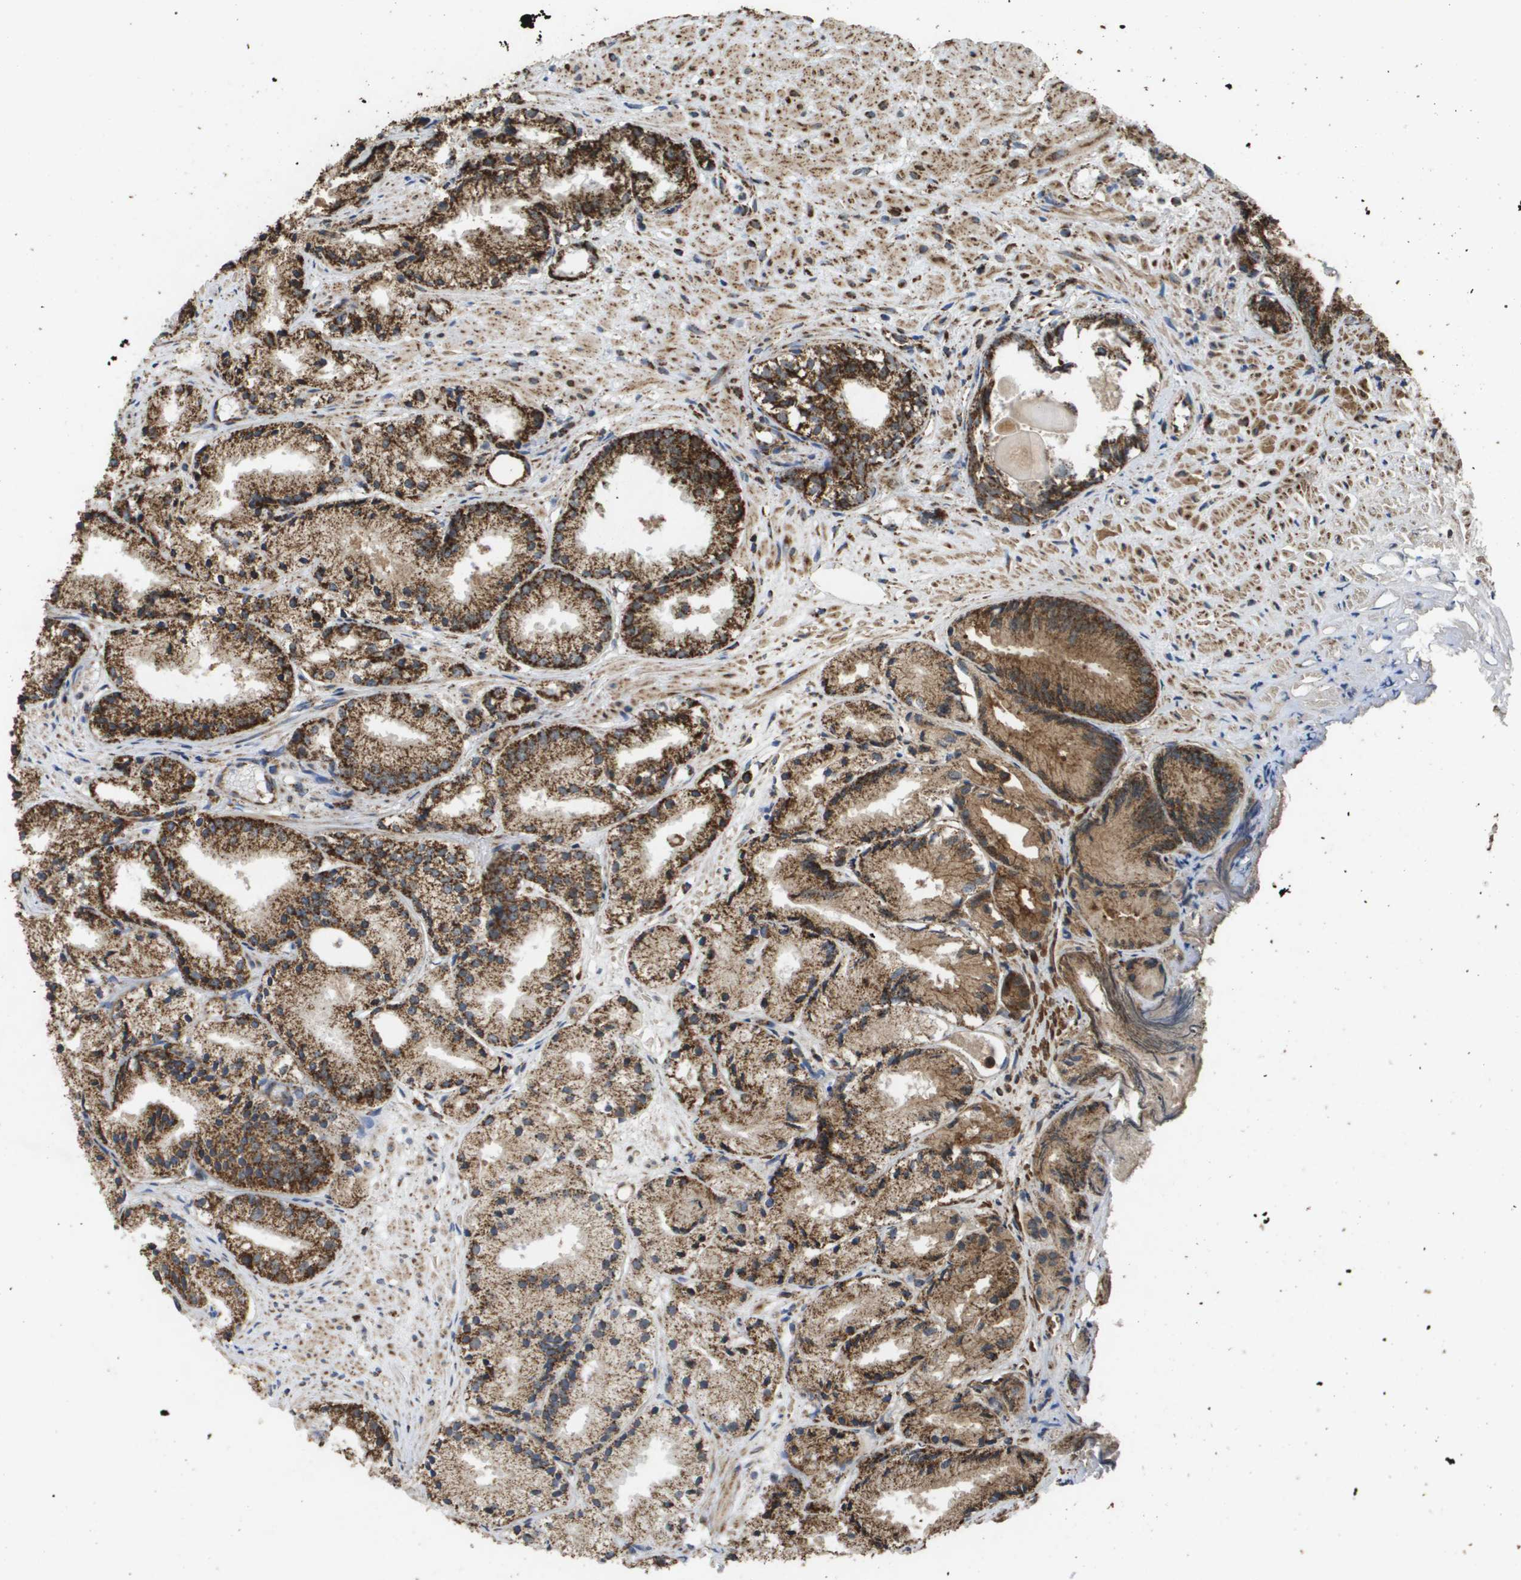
{"staining": {"intensity": "strong", "quantity": ">75%", "location": "cytoplasmic/membranous"}, "tissue": "prostate cancer", "cell_type": "Tumor cells", "image_type": "cancer", "snomed": [{"axis": "morphology", "description": "Adenocarcinoma, Low grade"}, {"axis": "topography", "description": "Prostate"}], "caption": "Immunohistochemical staining of prostate cancer reveals high levels of strong cytoplasmic/membranous protein expression in about >75% of tumor cells.", "gene": "HSPE1", "patient": {"sex": "male", "age": 72}}